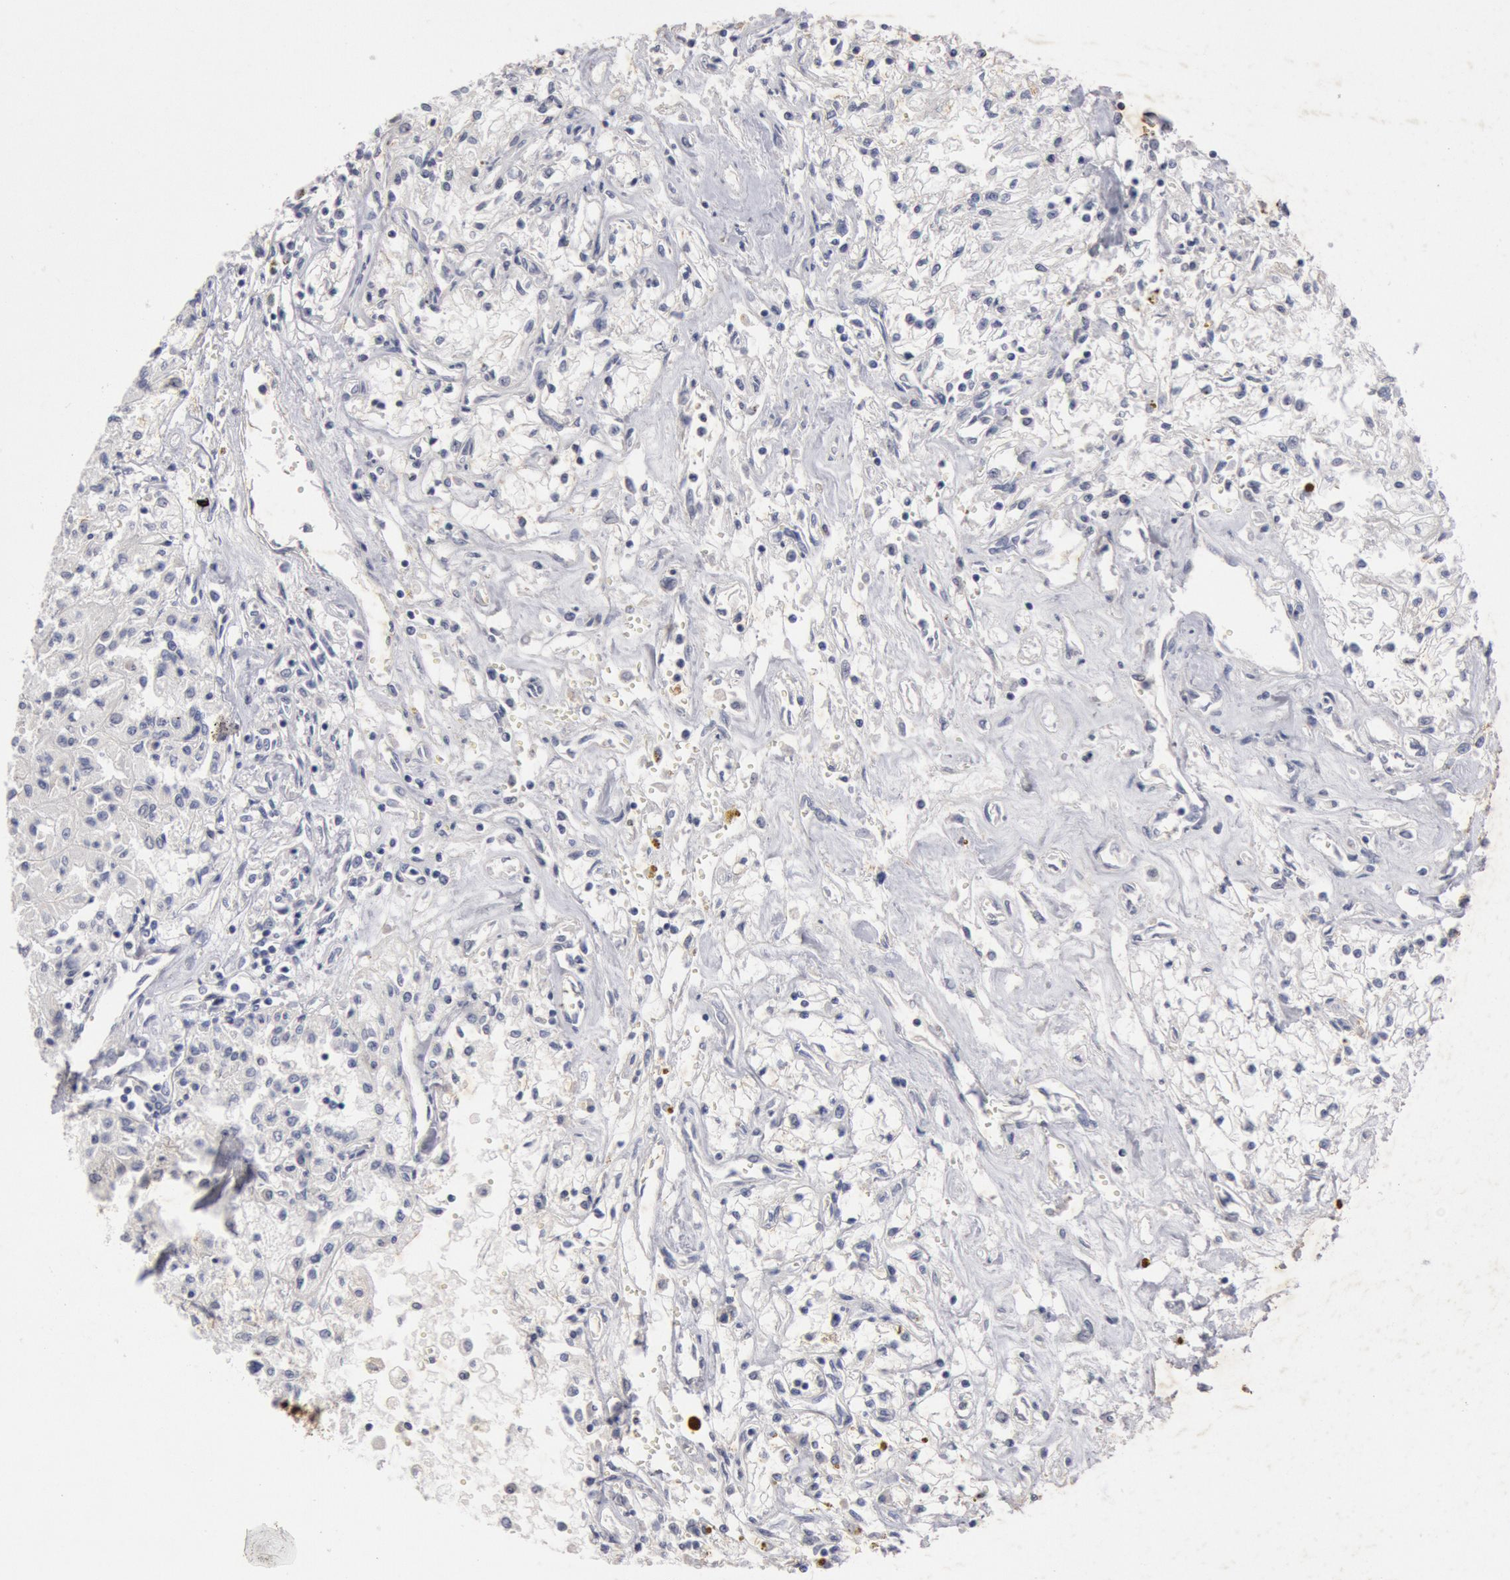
{"staining": {"intensity": "negative", "quantity": "none", "location": "none"}, "tissue": "renal cancer", "cell_type": "Tumor cells", "image_type": "cancer", "snomed": [{"axis": "morphology", "description": "Adenocarcinoma, NOS"}, {"axis": "topography", "description": "Kidney"}], "caption": "Immunohistochemical staining of renal adenocarcinoma shows no significant expression in tumor cells.", "gene": "FOXA2", "patient": {"sex": "male", "age": 78}}